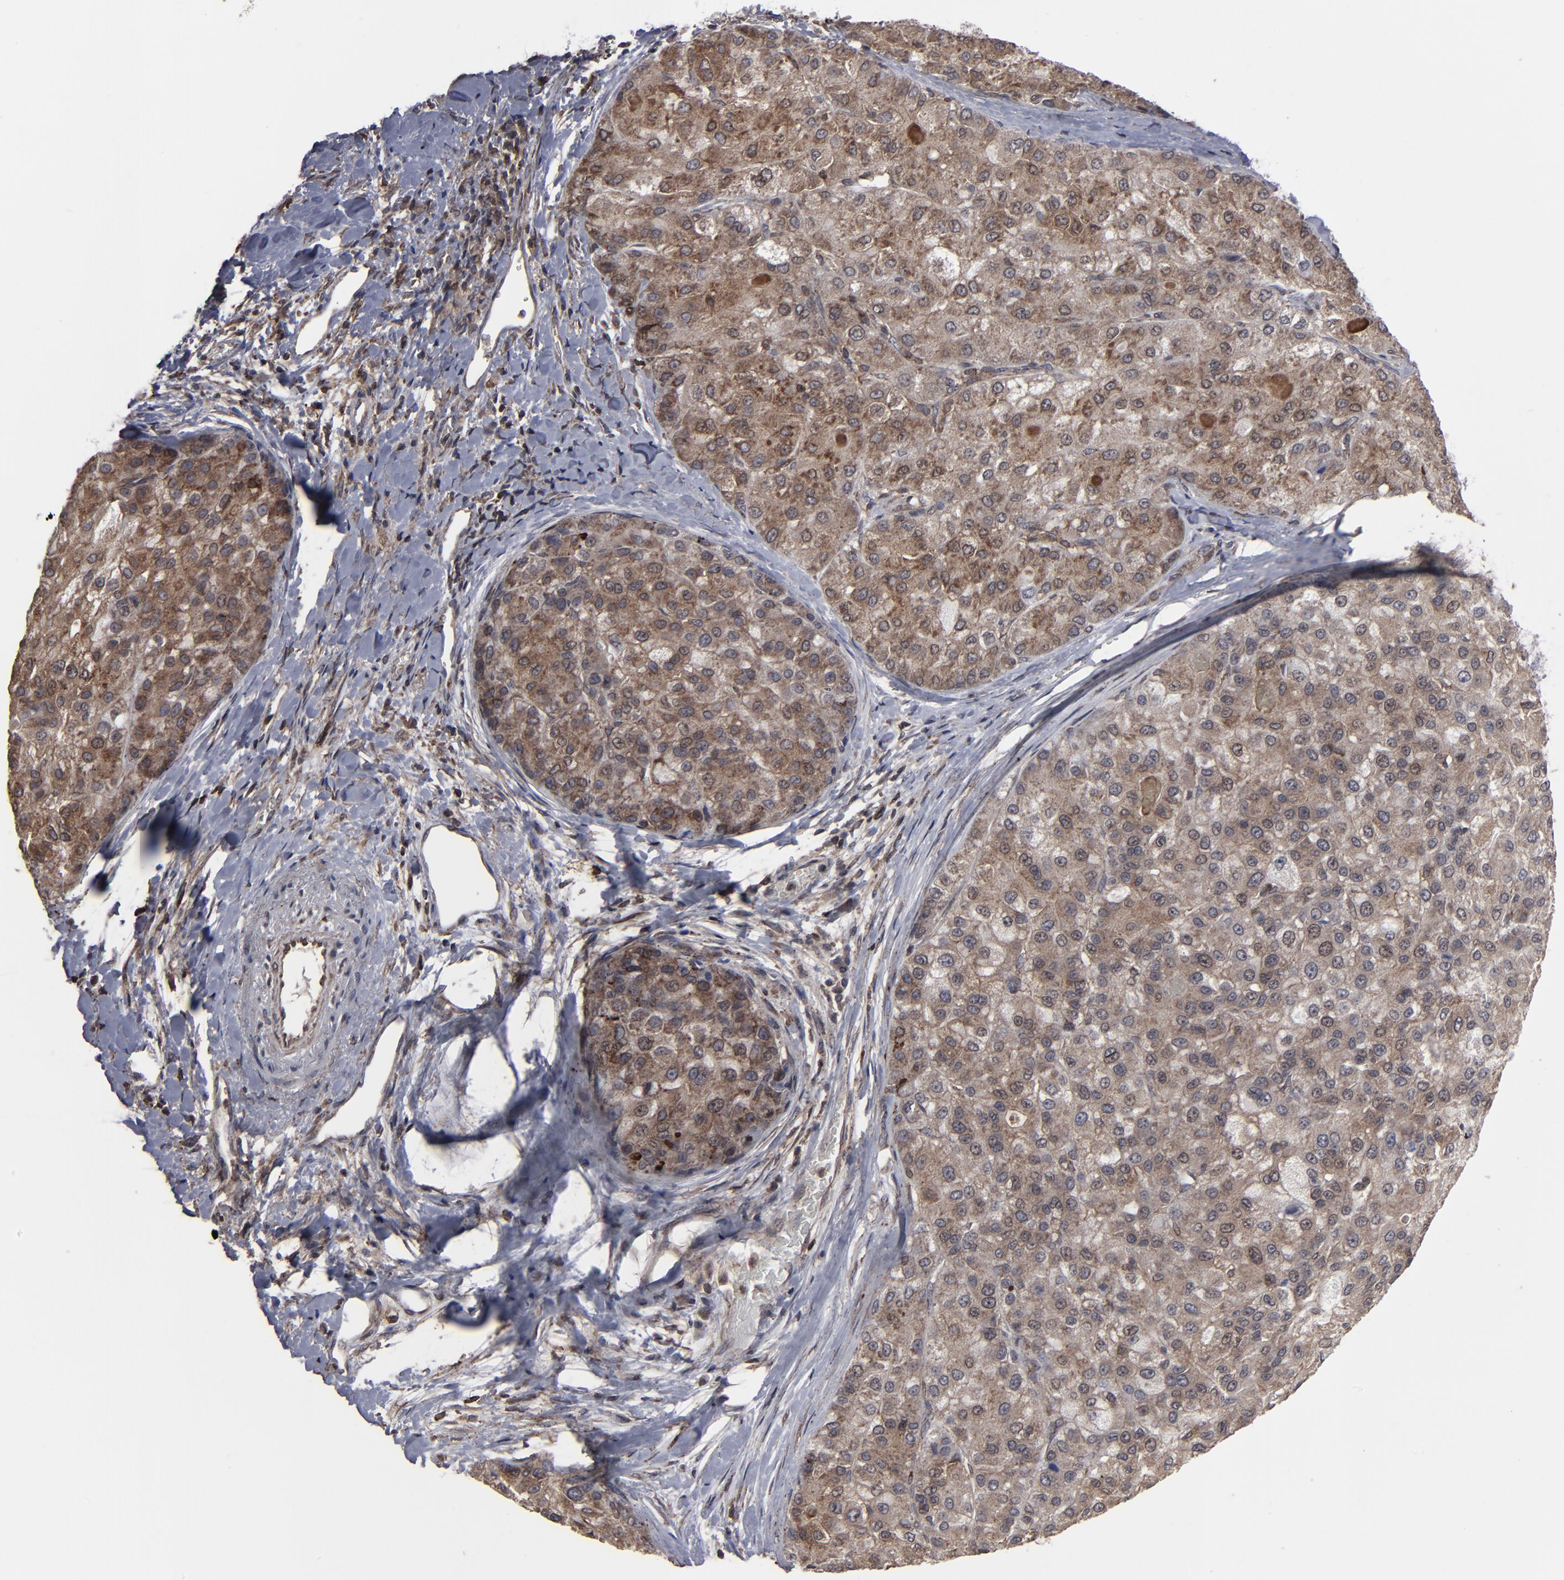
{"staining": {"intensity": "moderate", "quantity": ">75%", "location": "cytoplasmic/membranous,nuclear"}, "tissue": "liver cancer", "cell_type": "Tumor cells", "image_type": "cancer", "snomed": [{"axis": "morphology", "description": "Carcinoma, Hepatocellular, NOS"}, {"axis": "topography", "description": "Liver"}], "caption": "IHC of human liver cancer (hepatocellular carcinoma) reveals medium levels of moderate cytoplasmic/membranous and nuclear staining in about >75% of tumor cells. (DAB = brown stain, brightfield microscopy at high magnification).", "gene": "KIAA2026", "patient": {"sex": "male", "age": 80}}